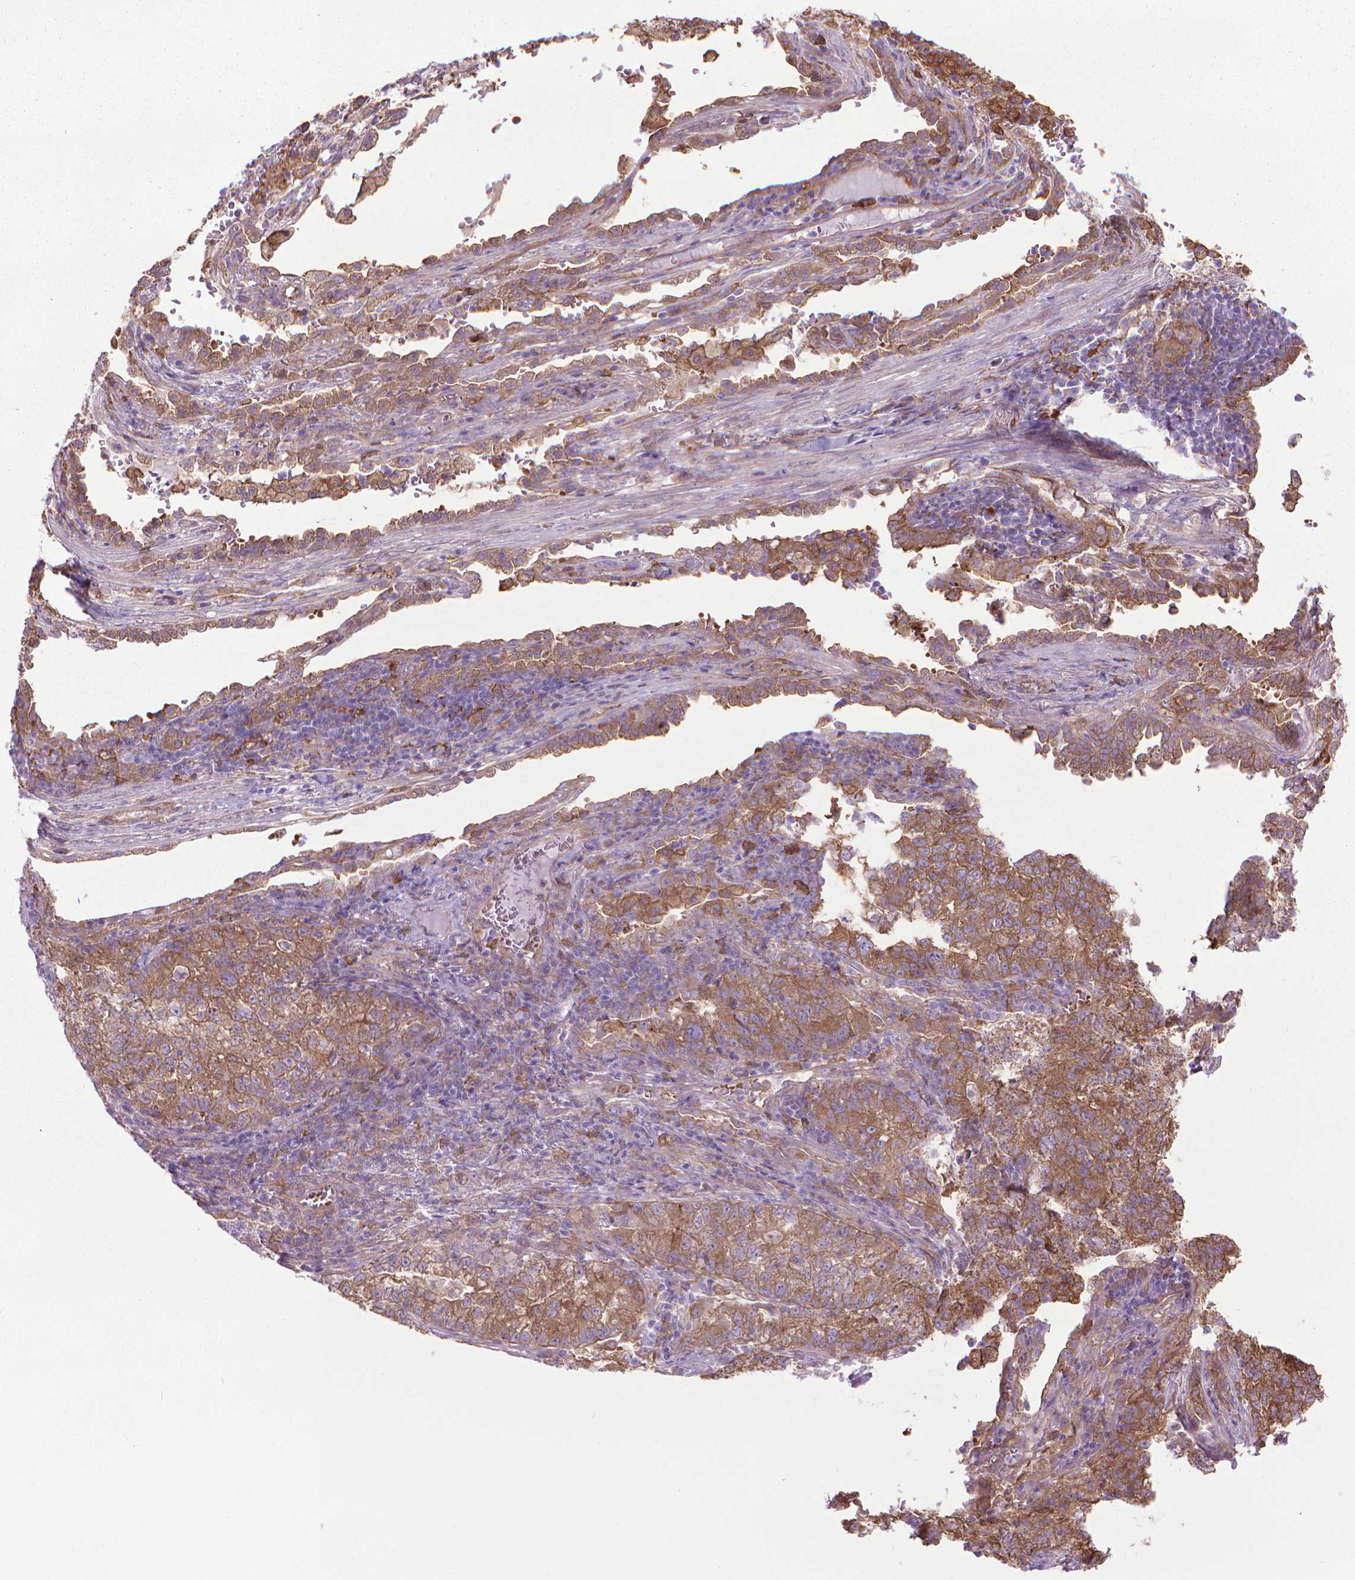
{"staining": {"intensity": "moderate", "quantity": ">75%", "location": "cytoplasmic/membranous"}, "tissue": "lung cancer", "cell_type": "Tumor cells", "image_type": "cancer", "snomed": [{"axis": "morphology", "description": "Adenocarcinoma, NOS"}, {"axis": "topography", "description": "Lung"}], "caption": "Adenocarcinoma (lung) tissue demonstrates moderate cytoplasmic/membranous staining in about >75% of tumor cells Nuclei are stained in blue.", "gene": "CORO1B", "patient": {"sex": "male", "age": 57}}